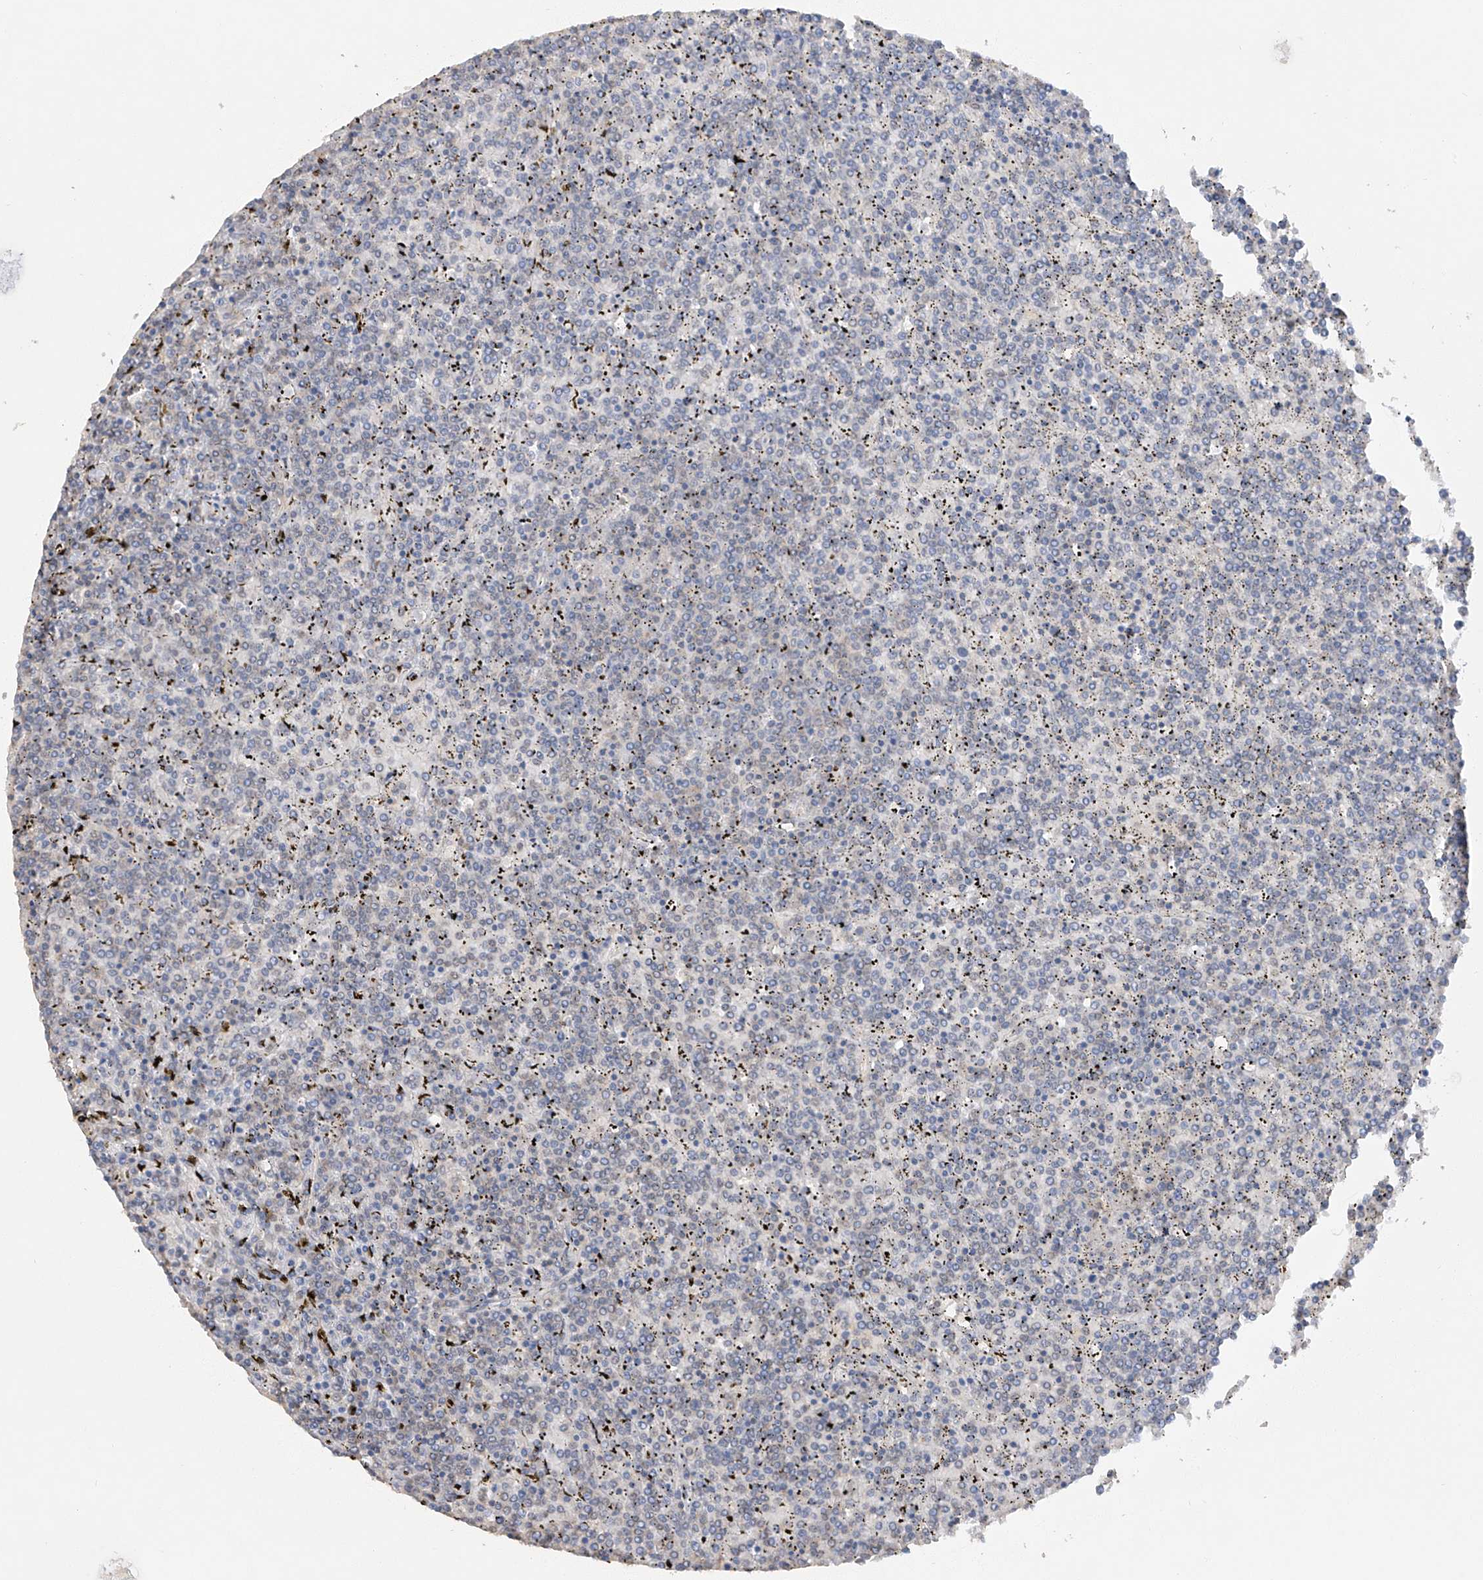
{"staining": {"intensity": "negative", "quantity": "none", "location": "none"}, "tissue": "lymphoma", "cell_type": "Tumor cells", "image_type": "cancer", "snomed": [{"axis": "morphology", "description": "Malignant lymphoma, non-Hodgkin's type, Low grade"}, {"axis": "topography", "description": "Spleen"}], "caption": "Immunohistochemistry (IHC) image of lymphoma stained for a protein (brown), which displays no positivity in tumor cells. (Brightfield microscopy of DAB IHC at high magnification).", "gene": "HAS3", "patient": {"sex": "female", "age": 19}}